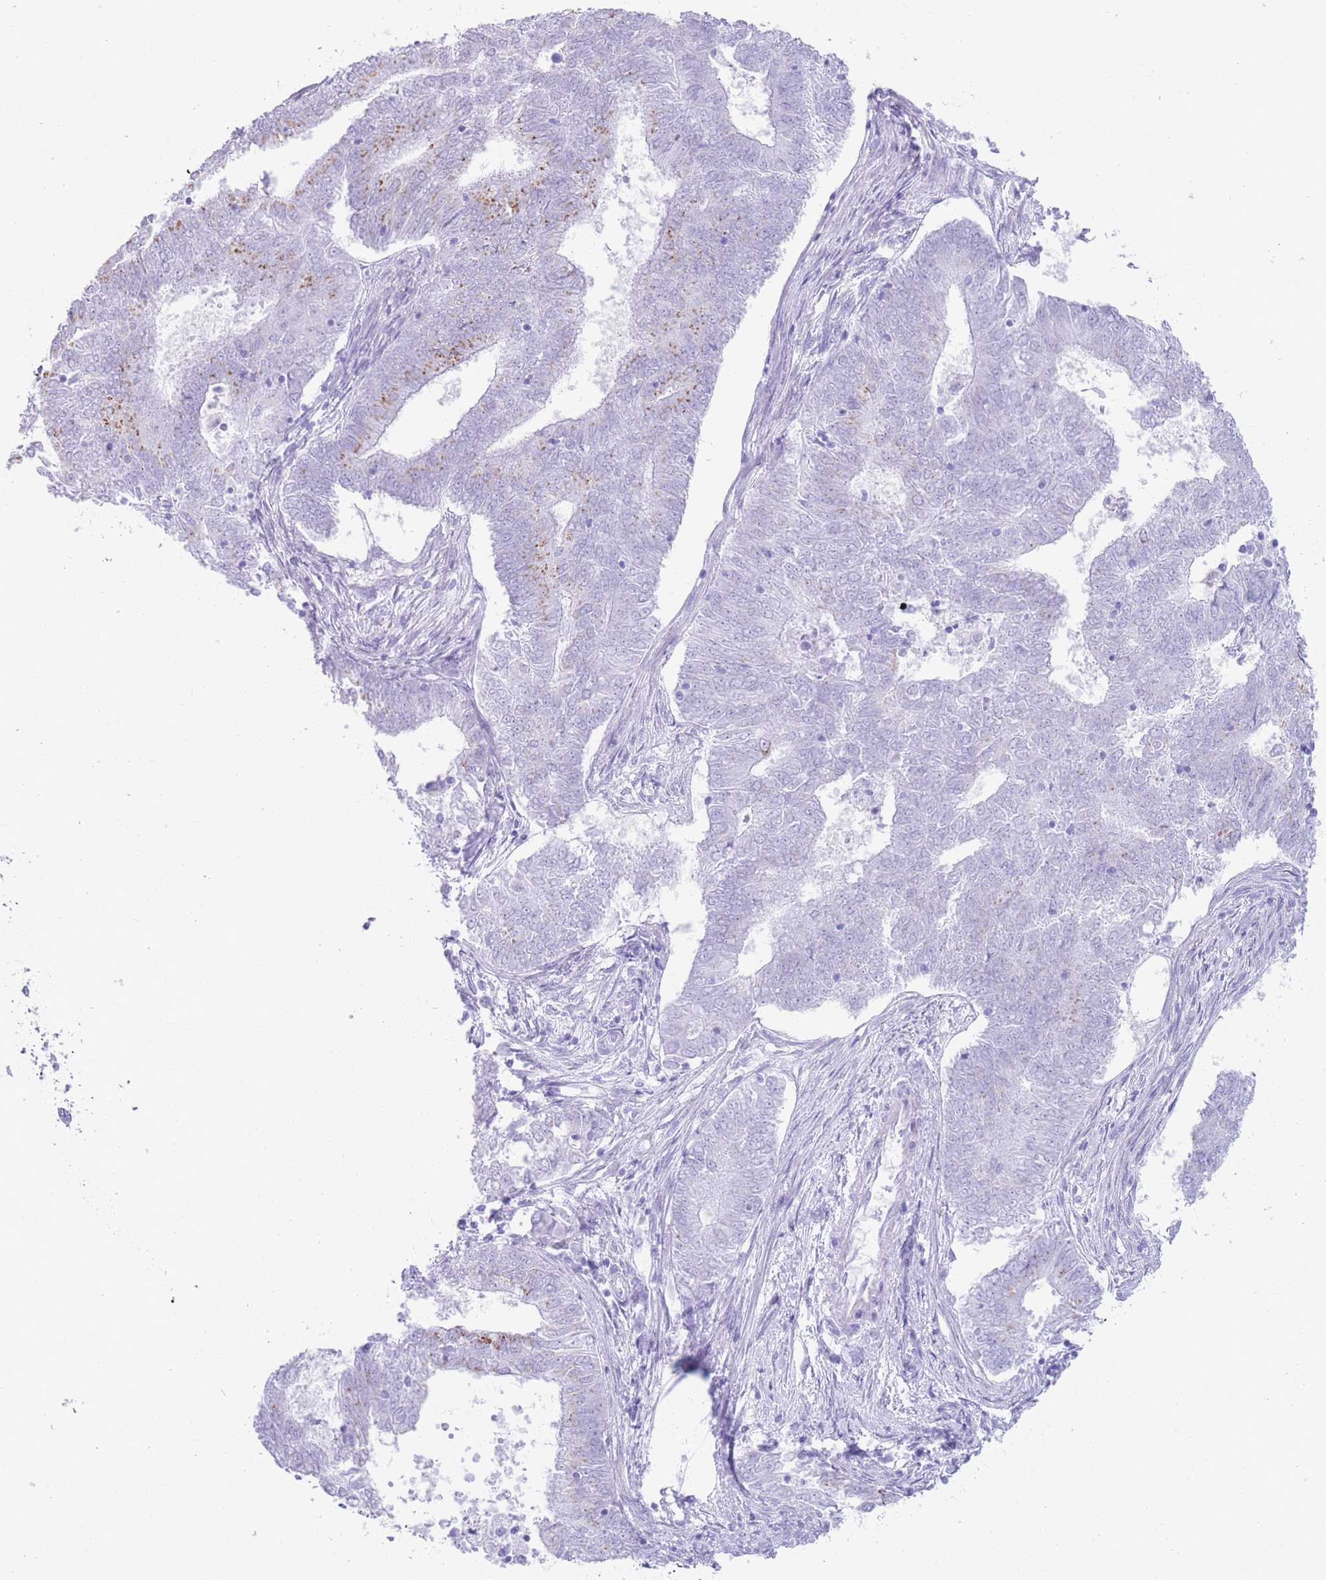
{"staining": {"intensity": "moderate", "quantity": "<25%", "location": "cytoplasmic/membranous"}, "tissue": "endometrial cancer", "cell_type": "Tumor cells", "image_type": "cancer", "snomed": [{"axis": "morphology", "description": "Adenocarcinoma, NOS"}, {"axis": "topography", "description": "Endometrium"}], "caption": "This micrograph displays IHC staining of endometrial cancer (adenocarcinoma), with low moderate cytoplasmic/membranous expression in about <25% of tumor cells.", "gene": "ELOA2", "patient": {"sex": "female", "age": 62}}